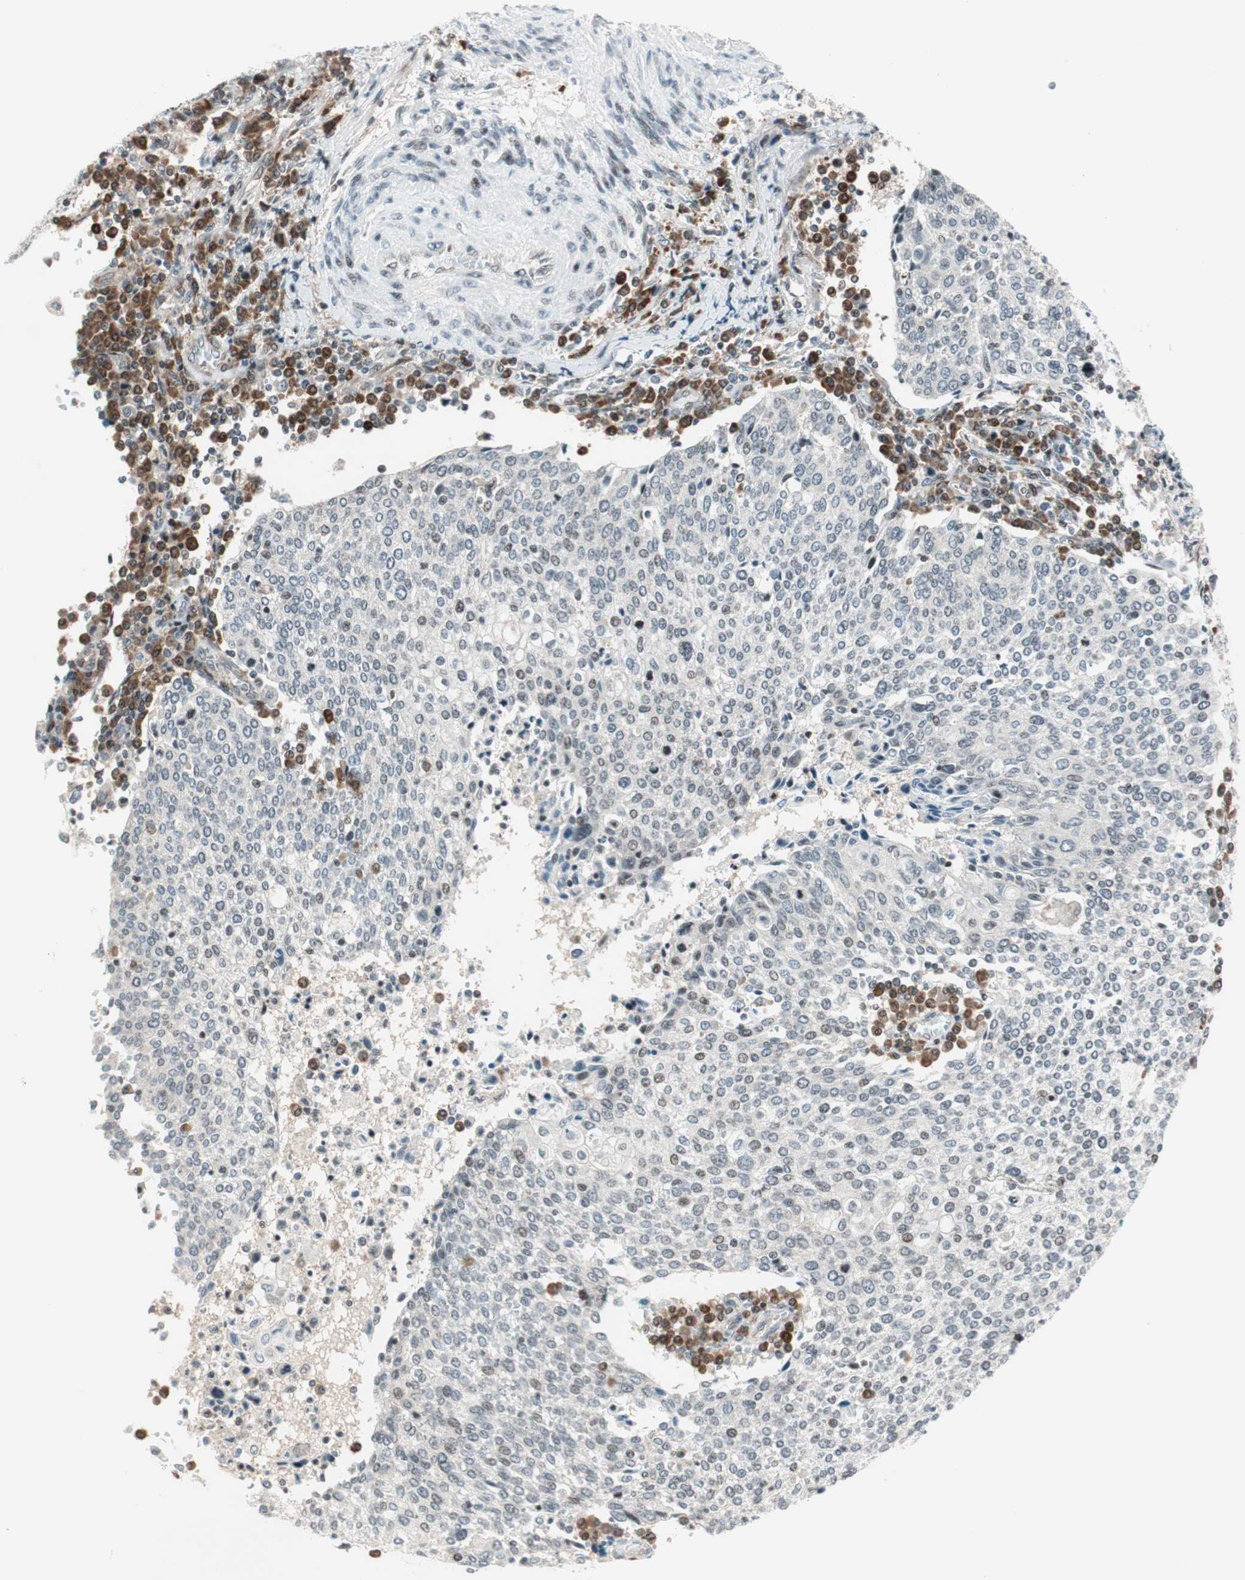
{"staining": {"intensity": "negative", "quantity": "none", "location": "none"}, "tissue": "cervical cancer", "cell_type": "Tumor cells", "image_type": "cancer", "snomed": [{"axis": "morphology", "description": "Squamous cell carcinoma, NOS"}, {"axis": "topography", "description": "Cervix"}], "caption": "IHC of human squamous cell carcinoma (cervical) shows no expression in tumor cells.", "gene": "TPT1", "patient": {"sex": "female", "age": 40}}